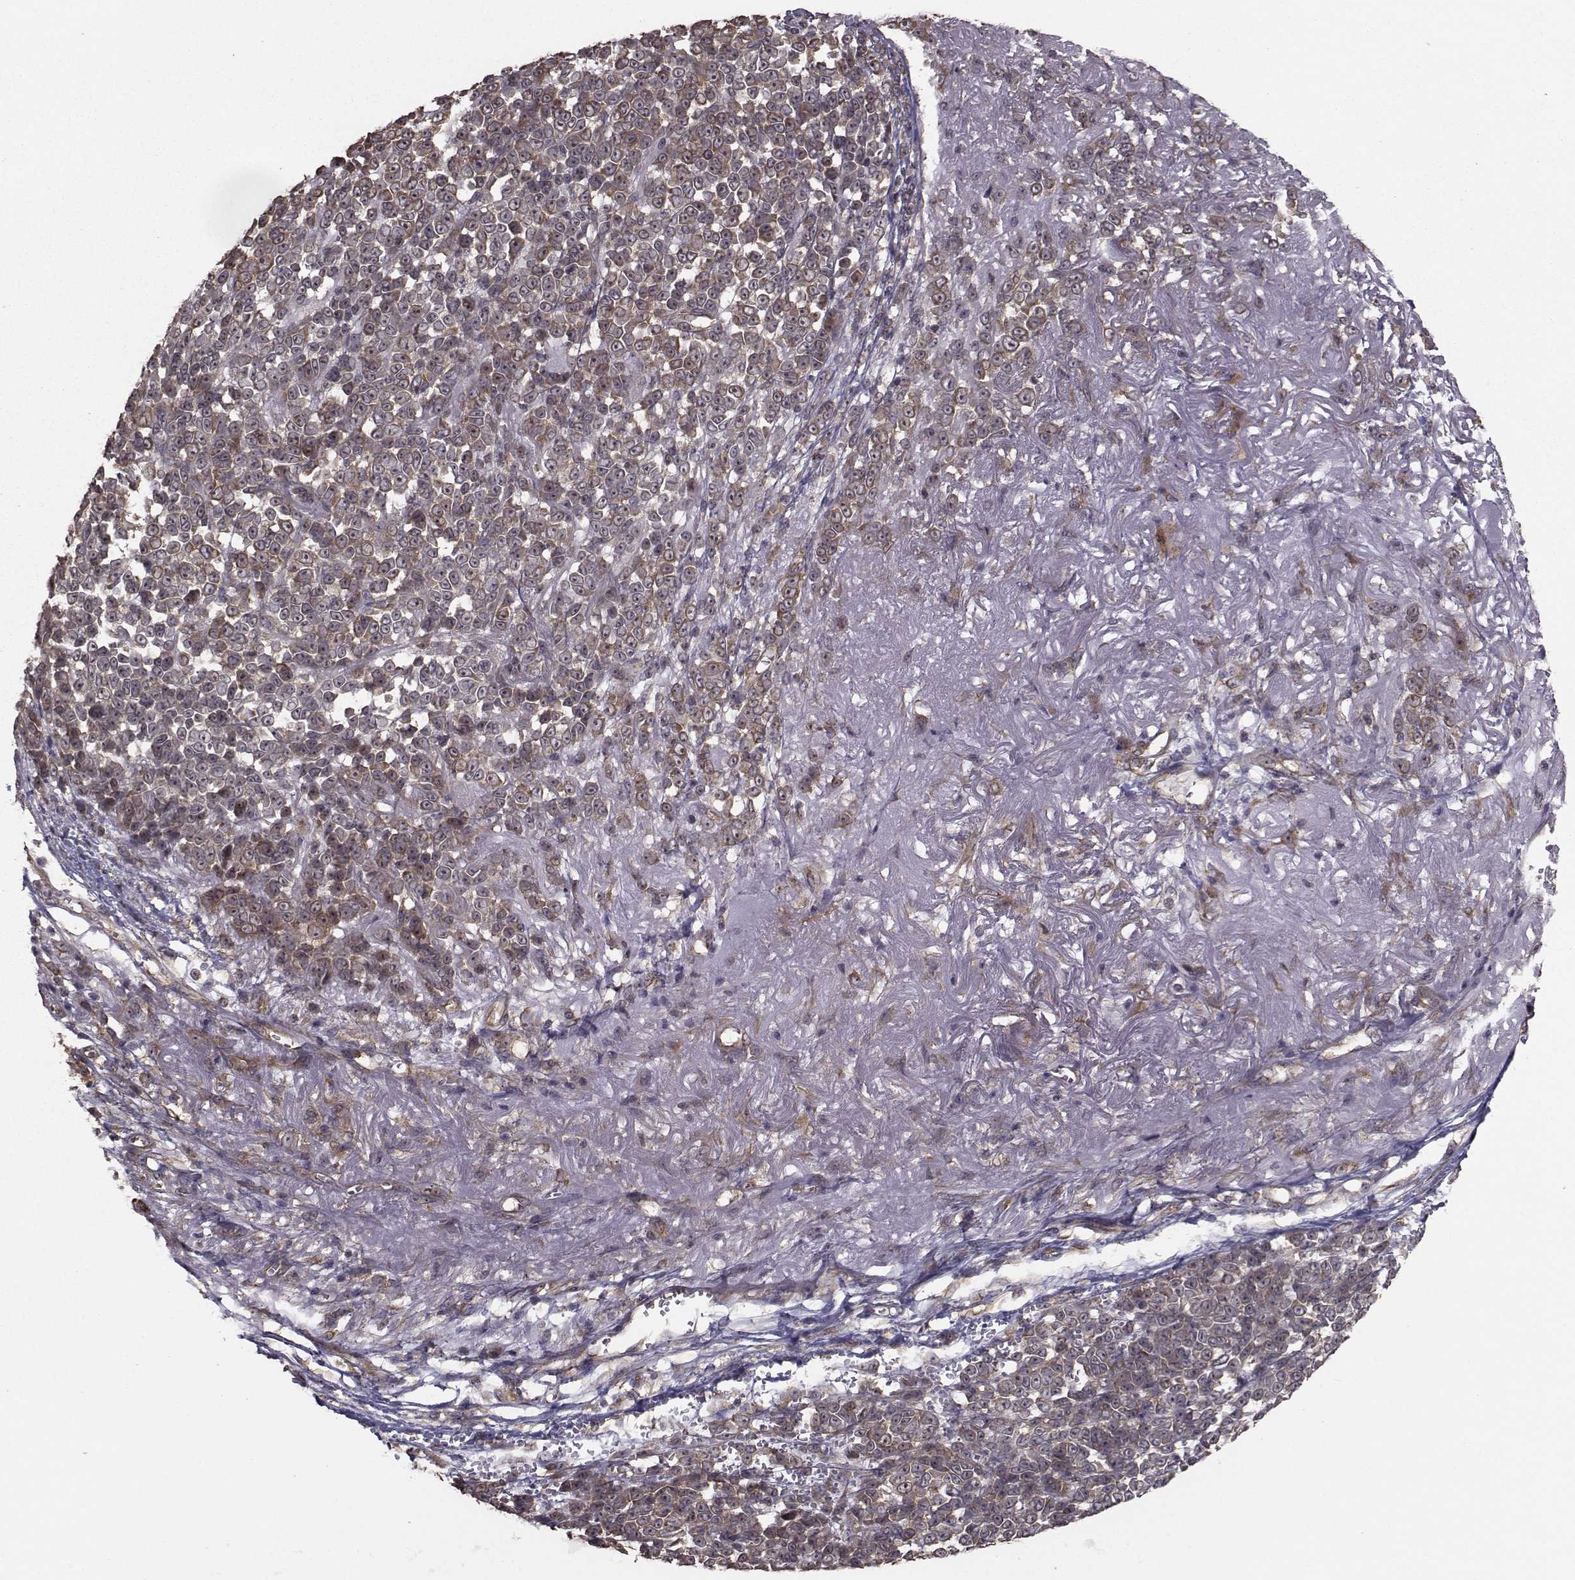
{"staining": {"intensity": "weak", "quantity": ">75%", "location": "cytoplasmic/membranous"}, "tissue": "melanoma", "cell_type": "Tumor cells", "image_type": "cancer", "snomed": [{"axis": "morphology", "description": "Malignant melanoma, NOS"}, {"axis": "topography", "description": "Skin"}], "caption": "Melanoma stained with a protein marker demonstrates weak staining in tumor cells.", "gene": "TRIP10", "patient": {"sex": "female", "age": 95}}